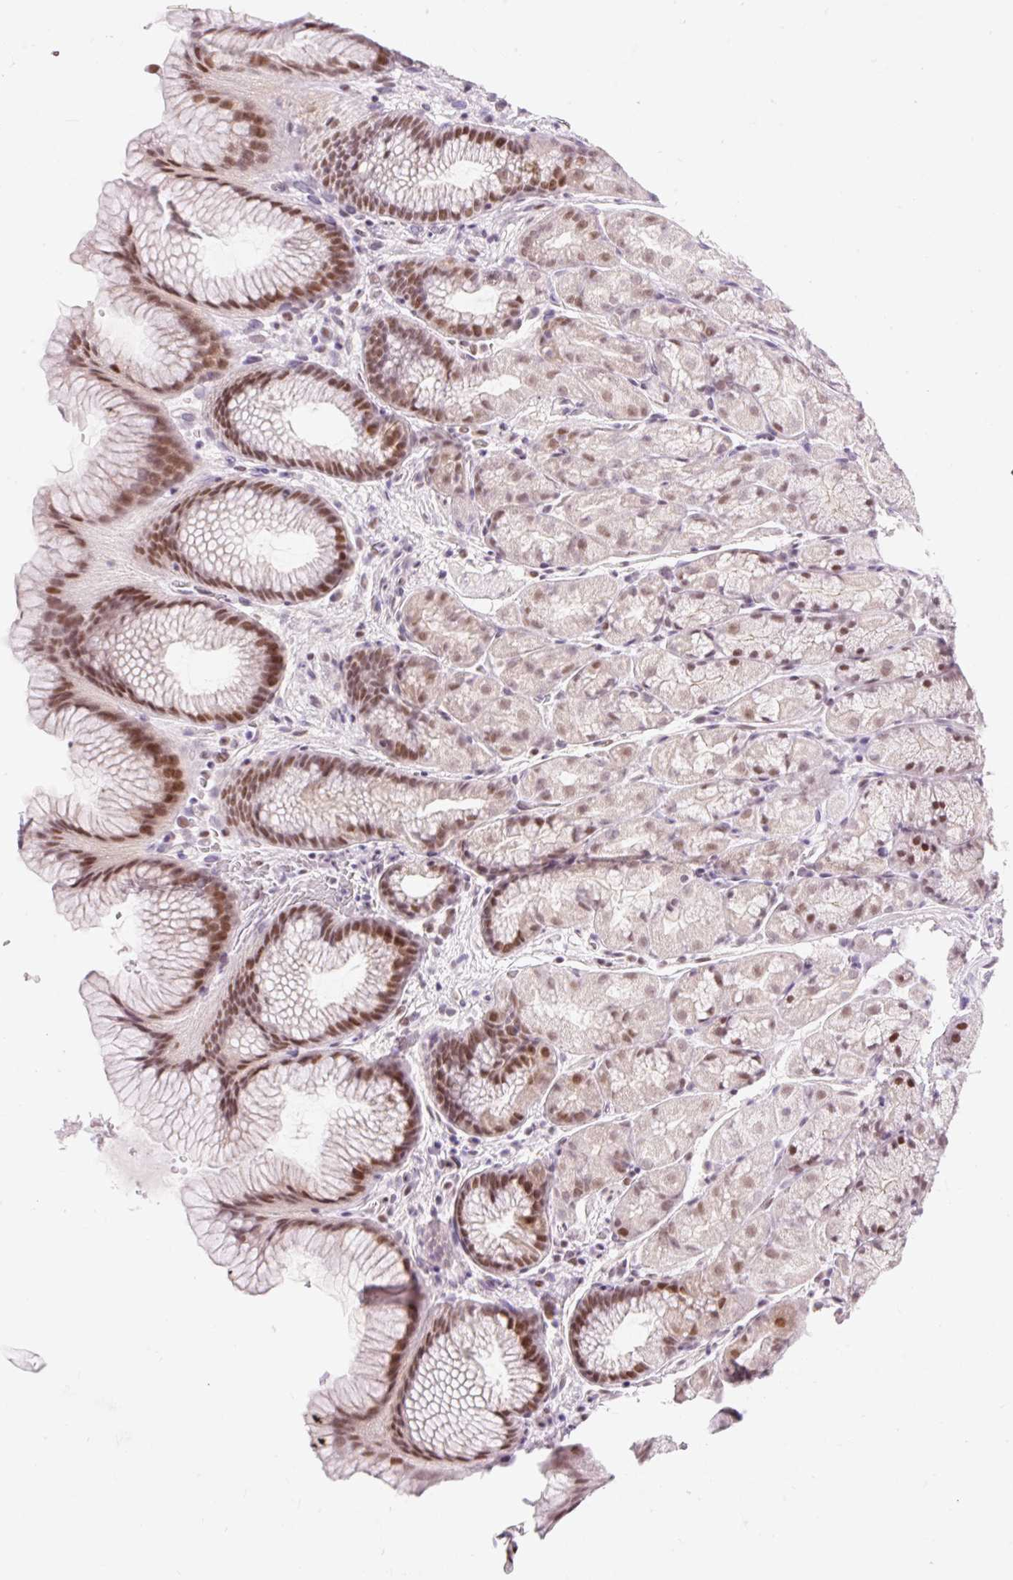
{"staining": {"intensity": "moderate", "quantity": ">75%", "location": "nuclear"}, "tissue": "stomach", "cell_type": "Glandular cells", "image_type": "normal", "snomed": [{"axis": "morphology", "description": "Normal tissue, NOS"}, {"axis": "topography", "description": "Stomach"}], "caption": "A medium amount of moderate nuclear positivity is present in about >75% of glandular cells in unremarkable stomach. (IHC, brightfield microscopy, high magnification).", "gene": "H2BW1", "patient": {"sex": "male", "age": 63}}